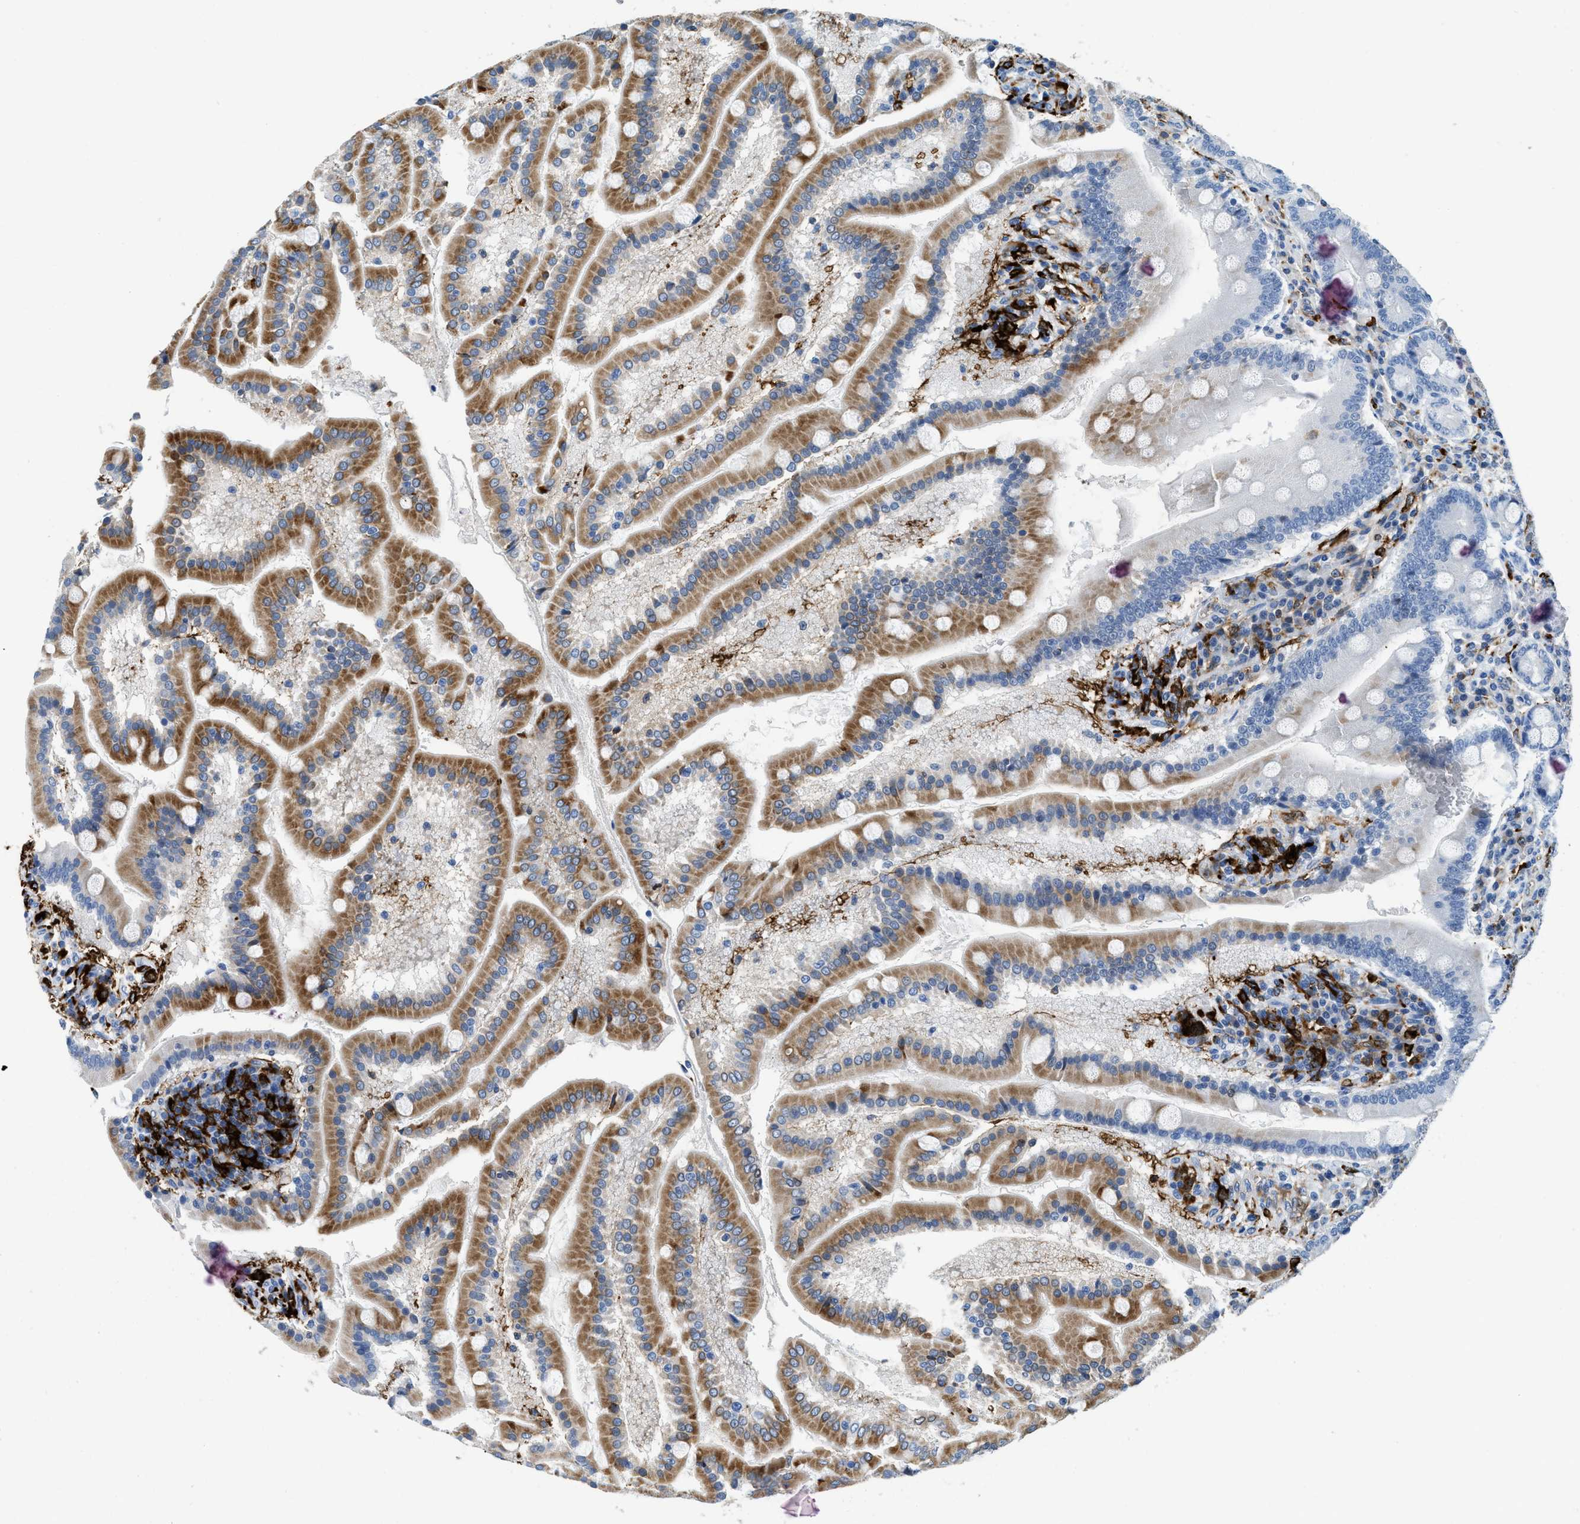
{"staining": {"intensity": "moderate", "quantity": "25%-75%", "location": "cytoplasmic/membranous"}, "tissue": "duodenum", "cell_type": "Glandular cells", "image_type": "normal", "snomed": [{"axis": "morphology", "description": "Normal tissue, NOS"}, {"axis": "topography", "description": "Duodenum"}], "caption": "IHC image of benign human duodenum stained for a protein (brown), which exhibits medium levels of moderate cytoplasmic/membranous positivity in about 25%-75% of glandular cells.", "gene": "CD226", "patient": {"sex": "male", "age": 50}}